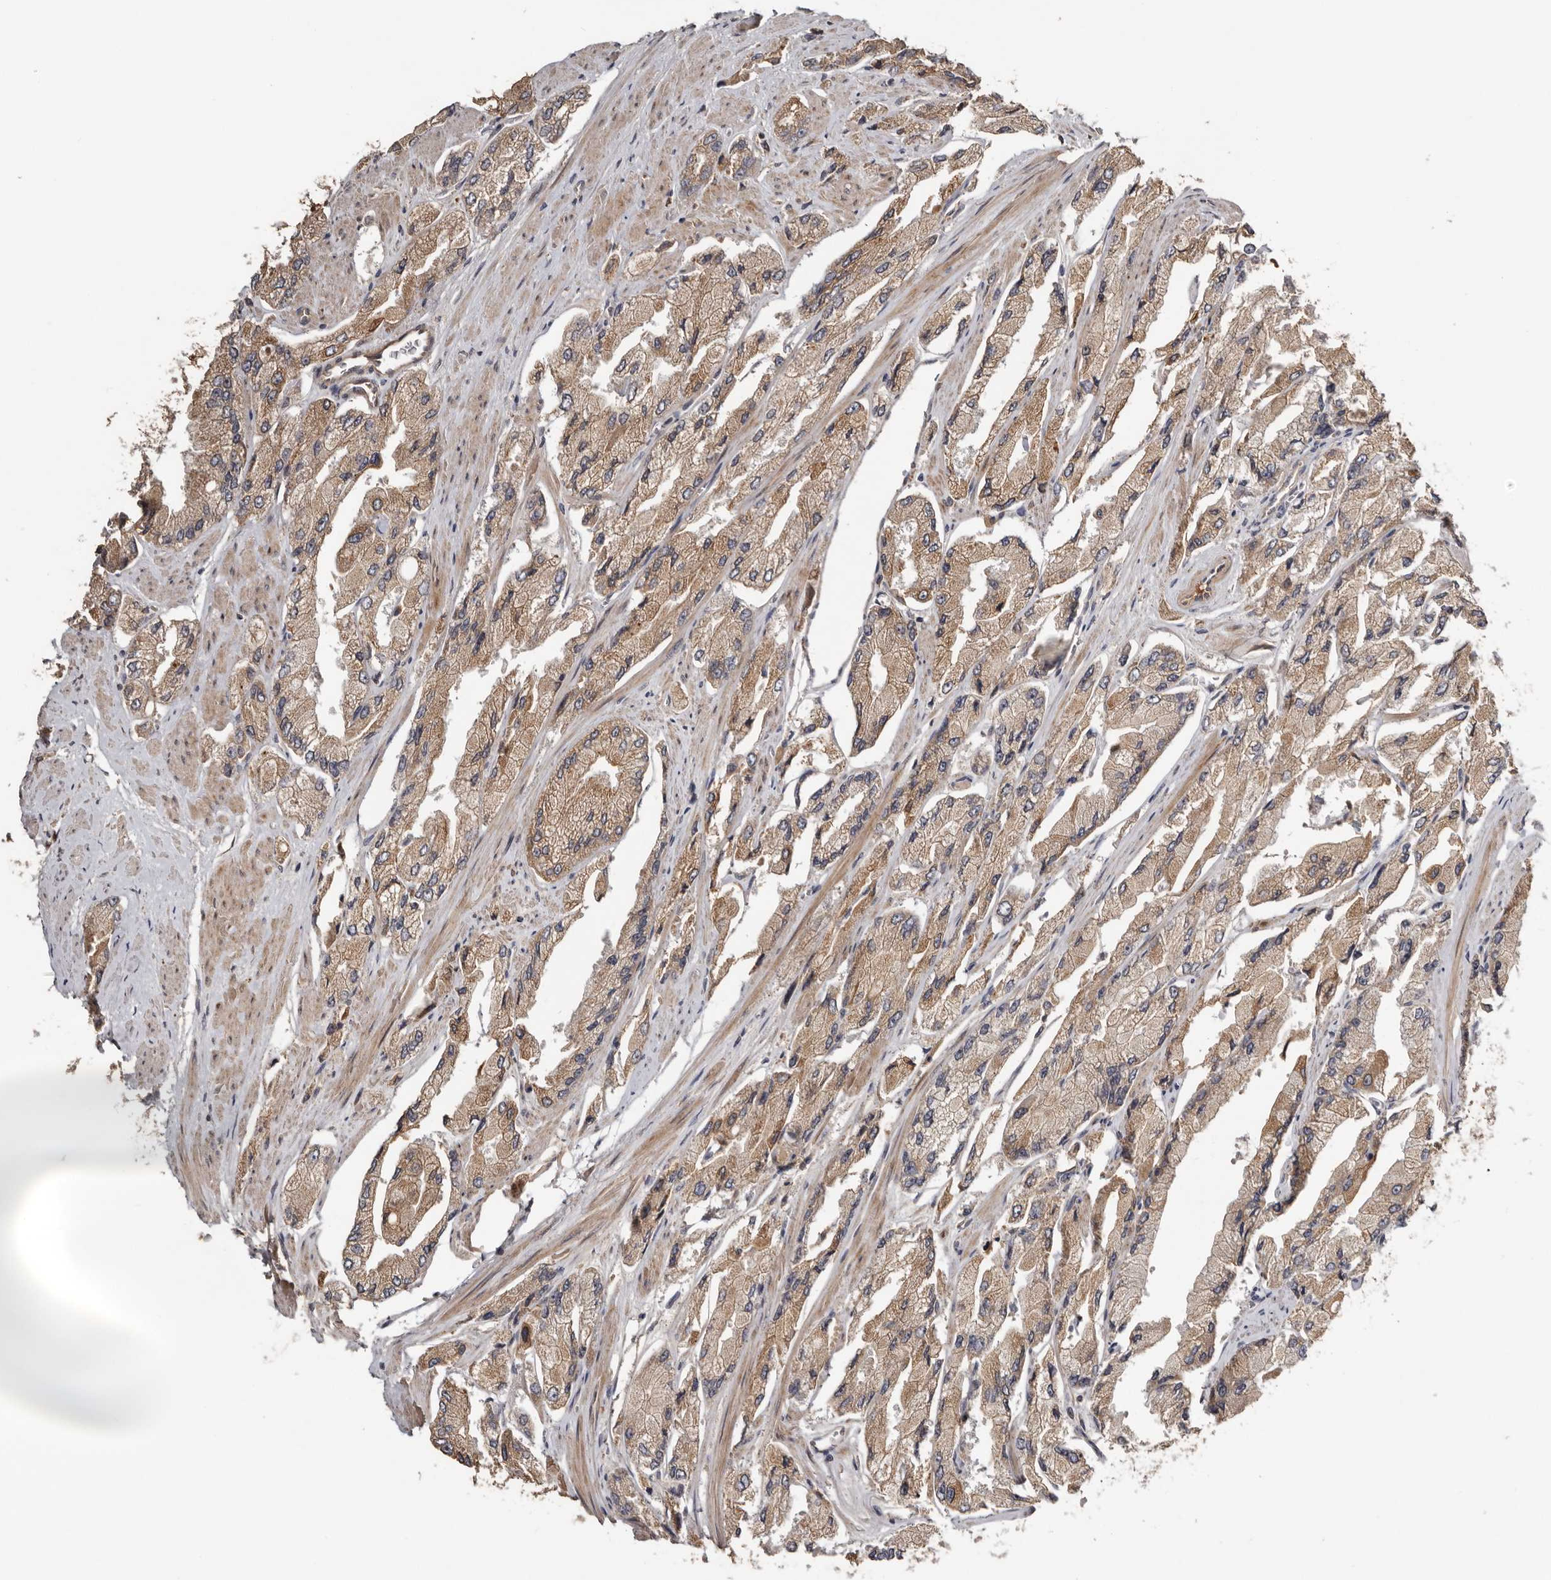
{"staining": {"intensity": "moderate", "quantity": ">75%", "location": "cytoplasmic/membranous"}, "tissue": "prostate cancer", "cell_type": "Tumor cells", "image_type": "cancer", "snomed": [{"axis": "morphology", "description": "Adenocarcinoma, High grade"}, {"axis": "topography", "description": "Prostate"}], "caption": "A brown stain highlights moderate cytoplasmic/membranous positivity of a protein in human prostate cancer tumor cells.", "gene": "NMUR1", "patient": {"sex": "male", "age": 58}}